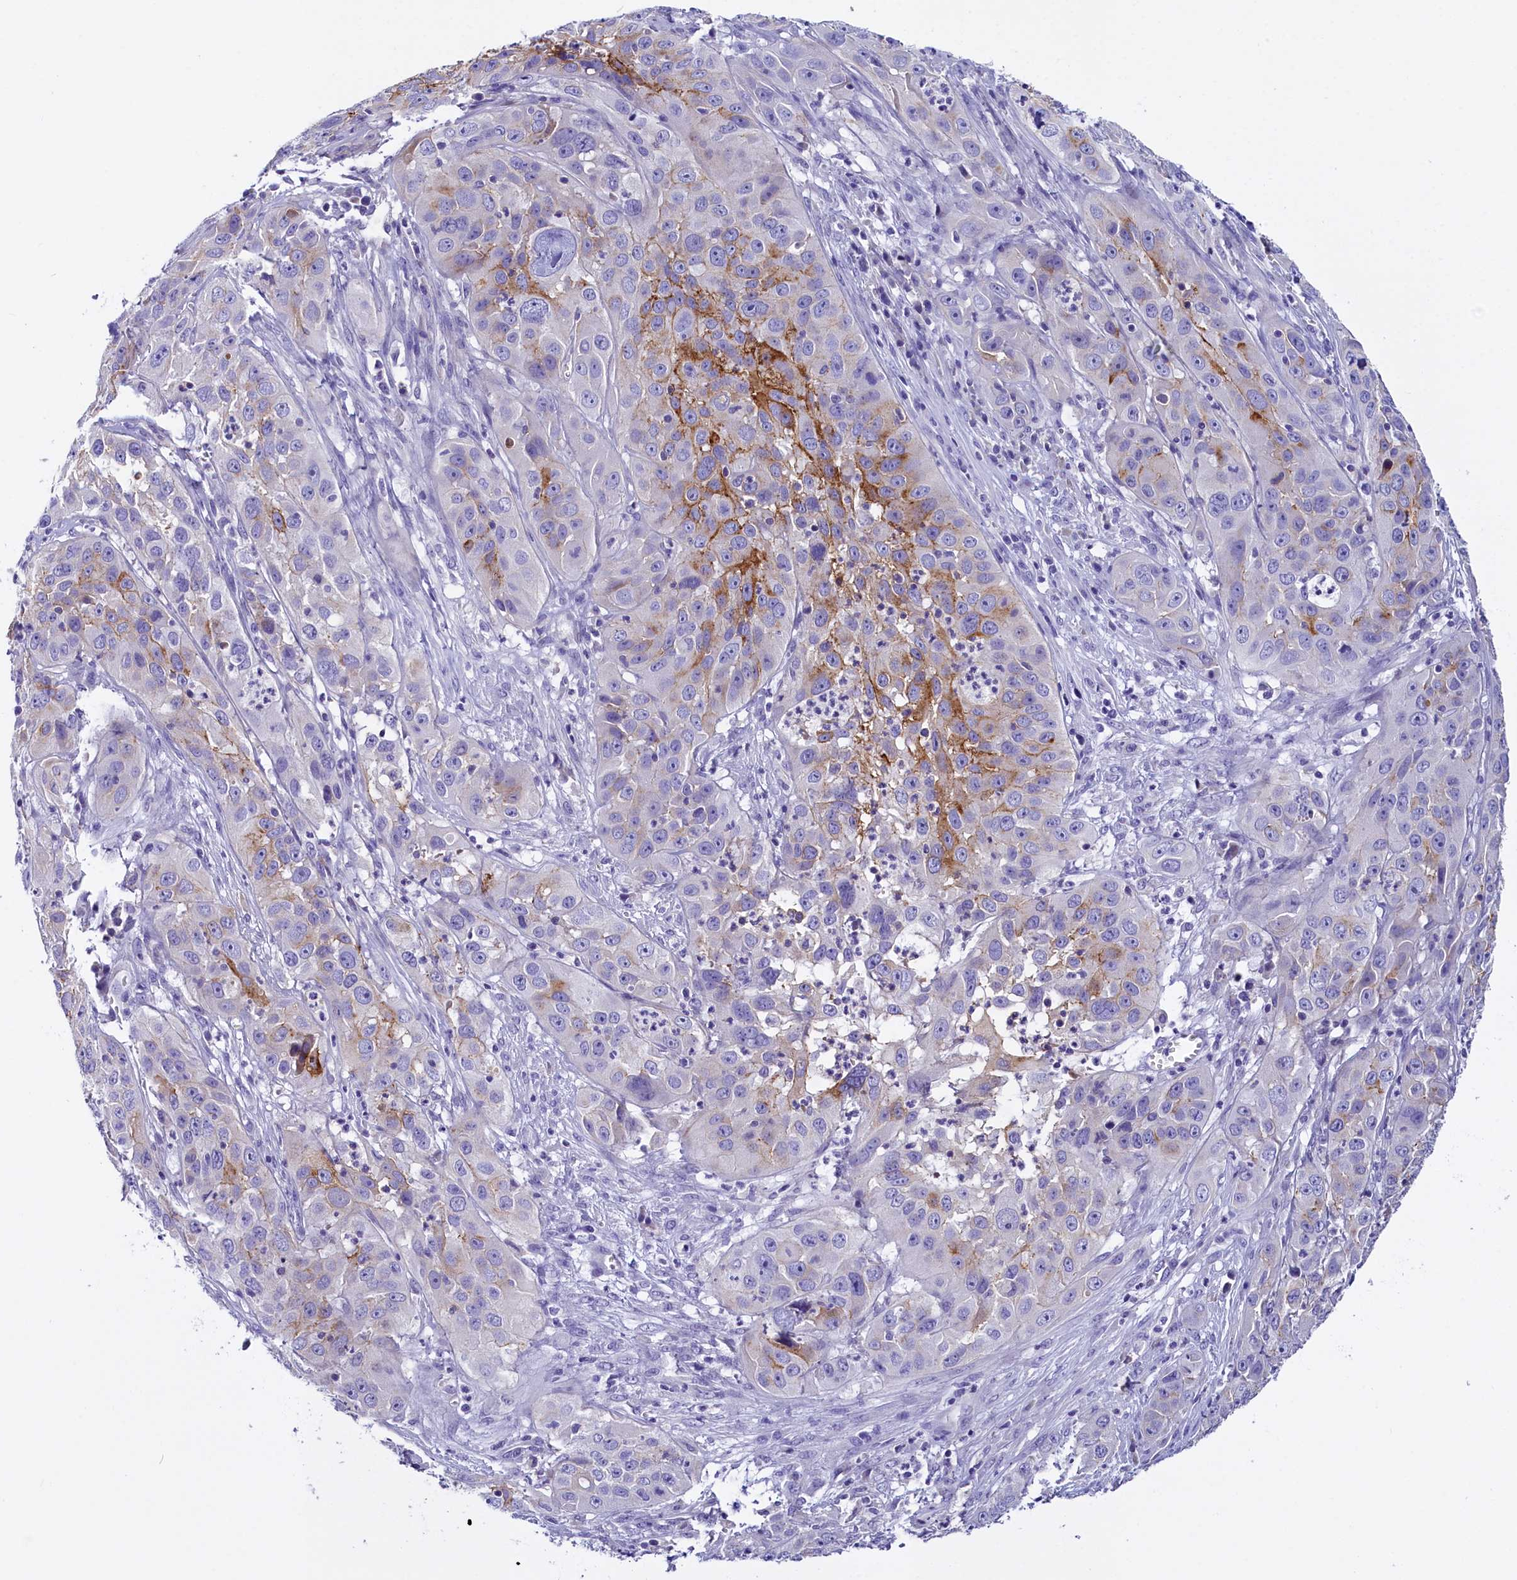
{"staining": {"intensity": "moderate", "quantity": "<25%", "location": "cytoplasmic/membranous"}, "tissue": "cervical cancer", "cell_type": "Tumor cells", "image_type": "cancer", "snomed": [{"axis": "morphology", "description": "Squamous cell carcinoma, NOS"}, {"axis": "topography", "description": "Cervix"}], "caption": "Cervical cancer (squamous cell carcinoma) was stained to show a protein in brown. There is low levels of moderate cytoplasmic/membranous expression in about <25% of tumor cells. (DAB = brown stain, brightfield microscopy at high magnification).", "gene": "RTTN", "patient": {"sex": "female", "age": 32}}